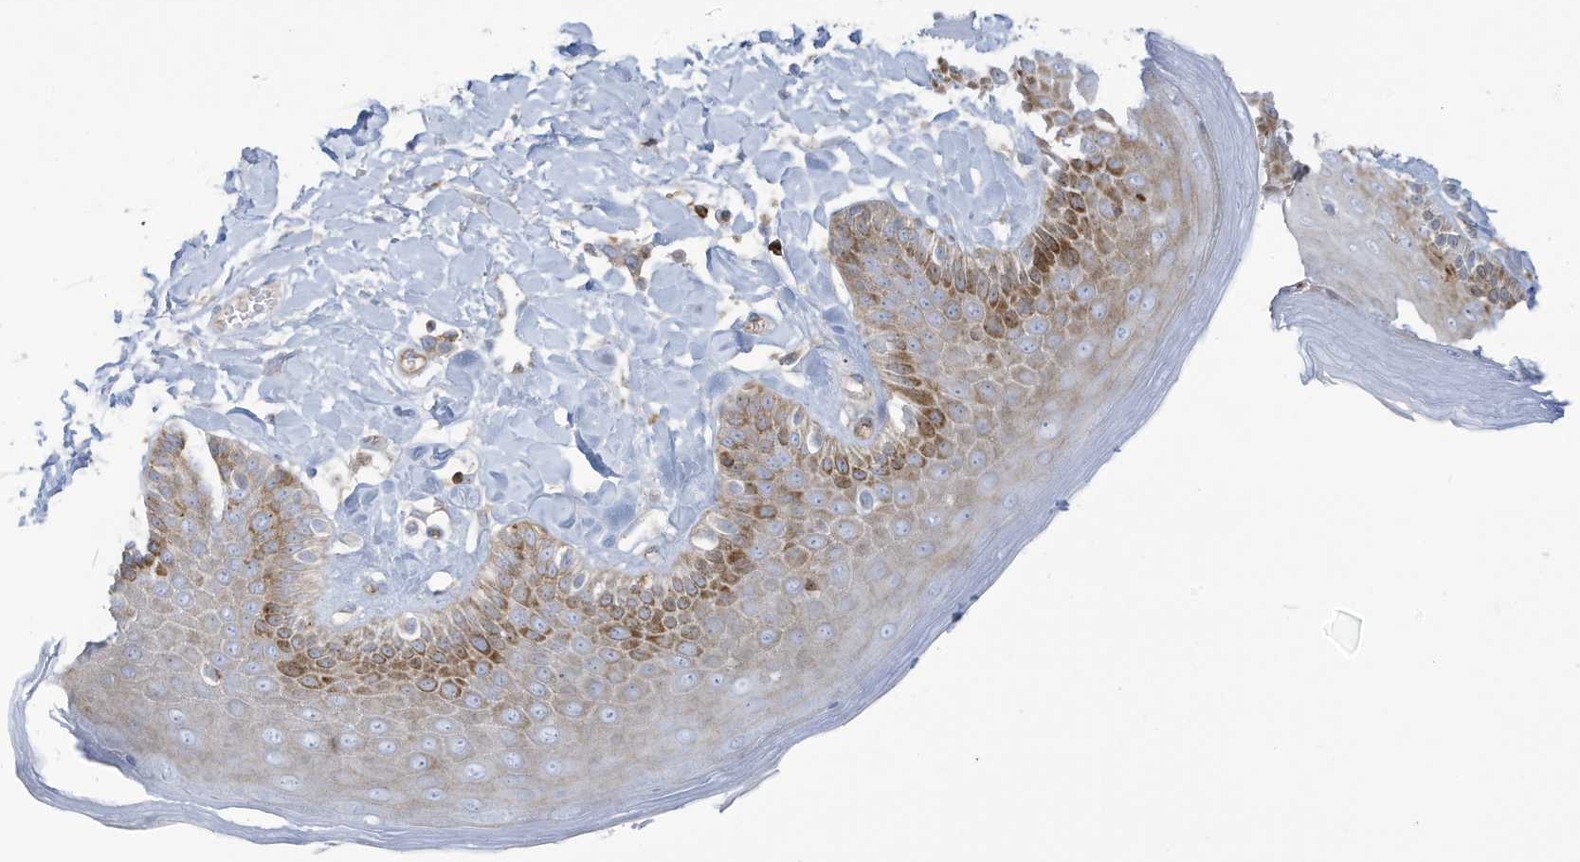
{"staining": {"intensity": "moderate", "quantity": "25%-75%", "location": "cytoplasmic/membranous"}, "tissue": "skin", "cell_type": "Epidermal cells", "image_type": "normal", "snomed": [{"axis": "morphology", "description": "Normal tissue, NOS"}, {"axis": "topography", "description": "Anal"}], "caption": "Protein expression analysis of benign skin demonstrates moderate cytoplasmic/membranous positivity in about 25%-75% of epidermal cells.", "gene": "THNSL2", "patient": {"sex": "male", "age": 69}}